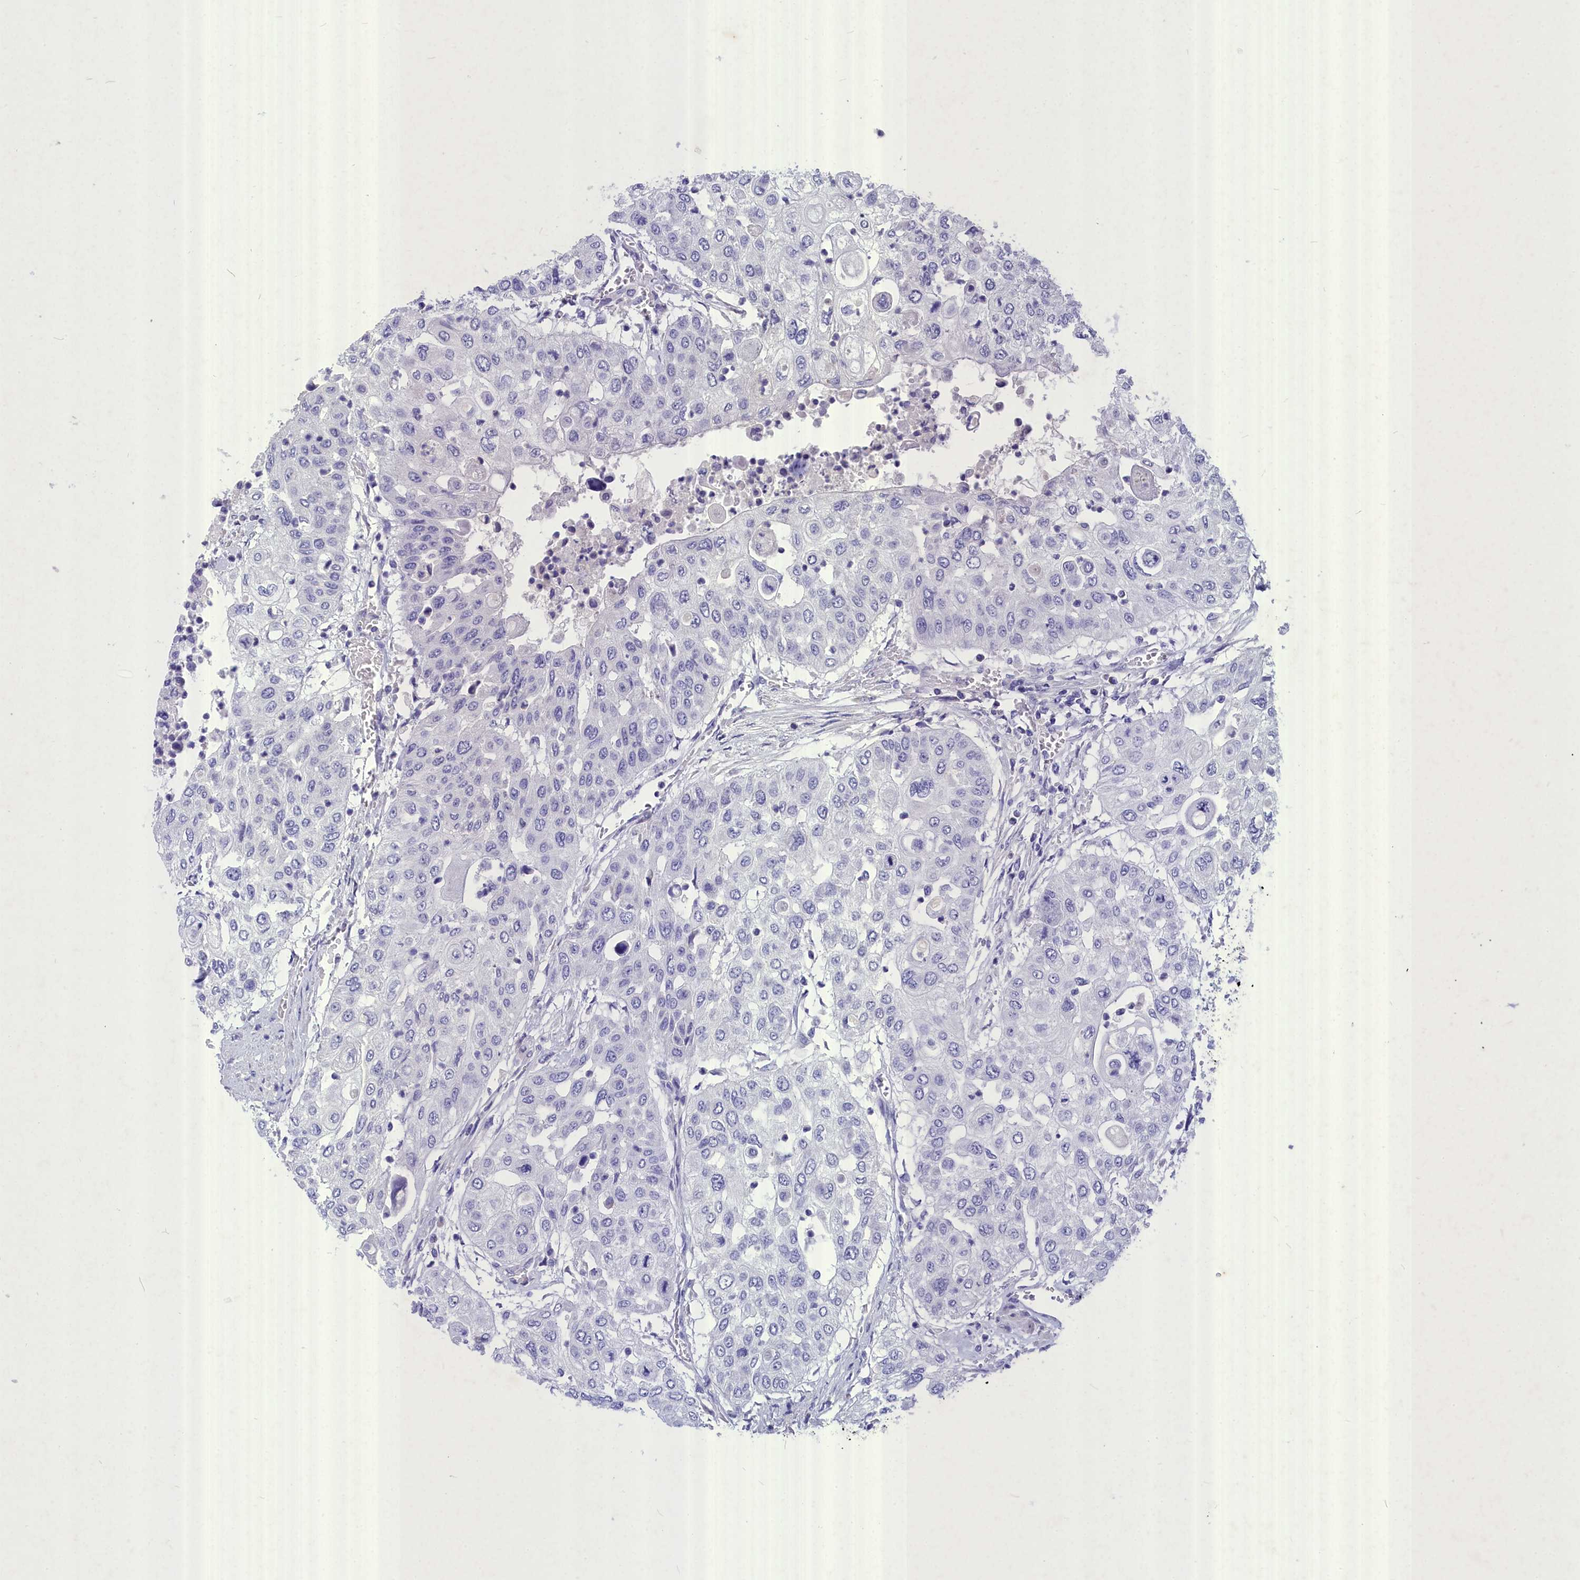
{"staining": {"intensity": "negative", "quantity": "none", "location": "none"}, "tissue": "urothelial cancer", "cell_type": "Tumor cells", "image_type": "cancer", "snomed": [{"axis": "morphology", "description": "Urothelial carcinoma, High grade"}, {"axis": "topography", "description": "Urinary bladder"}], "caption": "Photomicrograph shows no significant protein positivity in tumor cells of urothelial cancer. The staining is performed using DAB brown chromogen with nuclei counter-stained in using hematoxylin.", "gene": "DEFB119", "patient": {"sex": "female", "age": 79}}